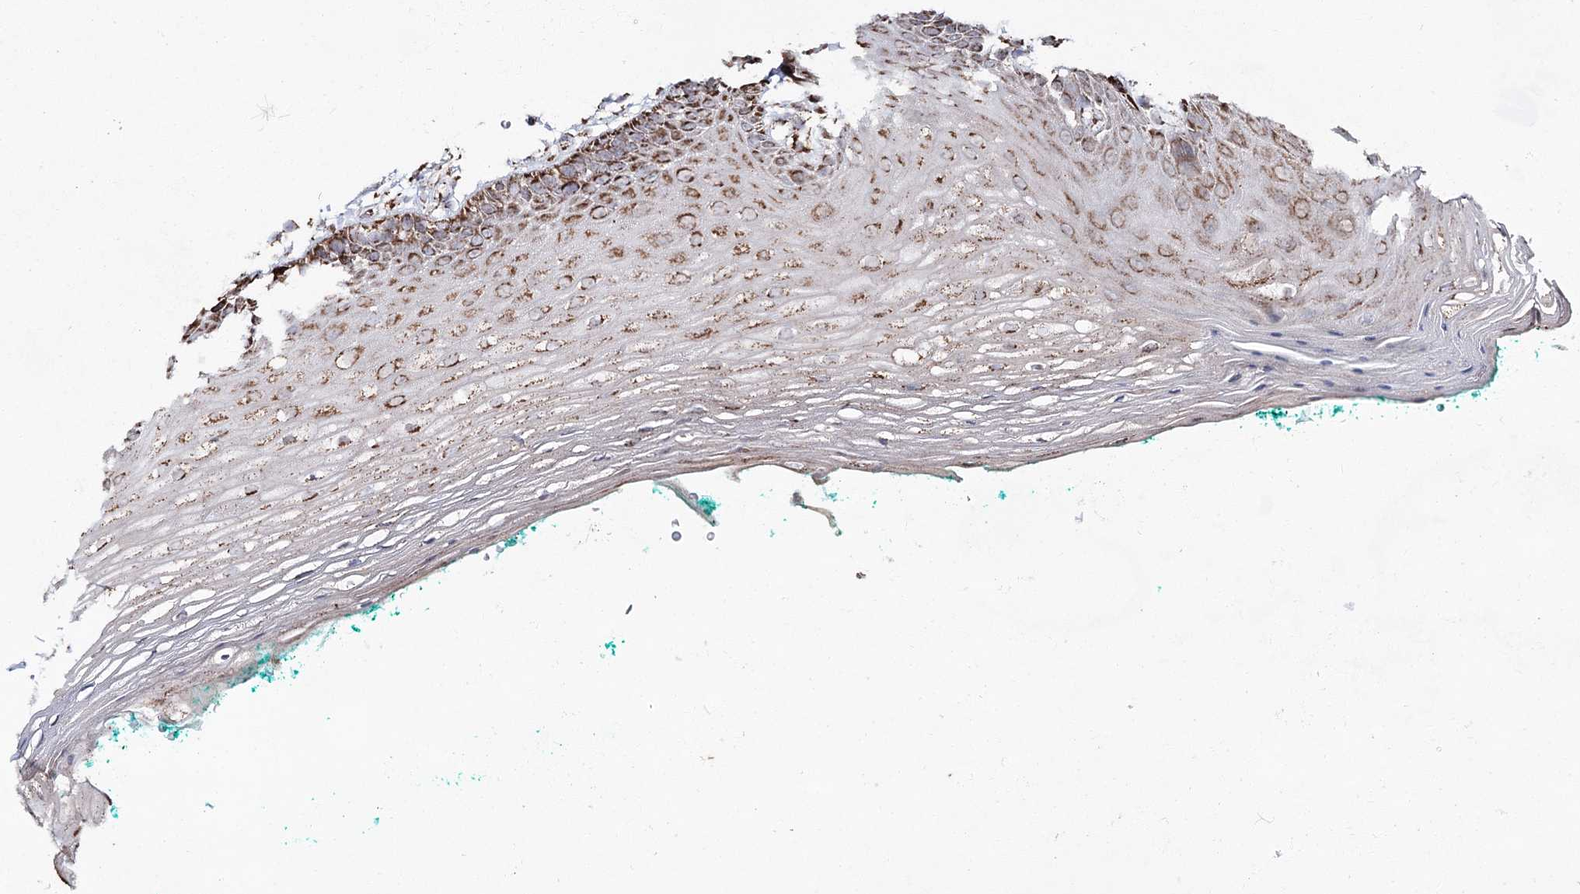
{"staining": {"intensity": "moderate", "quantity": ">75%", "location": "cytoplasmic/membranous"}, "tissue": "oral mucosa", "cell_type": "Squamous epithelial cells", "image_type": "normal", "snomed": [{"axis": "morphology", "description": "Normal tissue, NOS"}, {"axis": "topography", "description": "Skeletal muscle"}, {"axis": "topography", "description": "Oral tissue"}, {"axis": "topography", "description": "Peripheral nerve tissue"}], "caption": "Unremarkable oral mucosa exhibits moderate cytoplasmic/membranous staining in approximately >75% of squamous epithelial cells, visualized by immunohistochemistry. The protein is stained brown, and the nuclei are stained in blue (DAB (3,3'-diaminobenzidine) IHC with brightfield microscopy, high magnification).", "gene": "CWF19L1", "patient": {"sex": "female", "age": 84}}